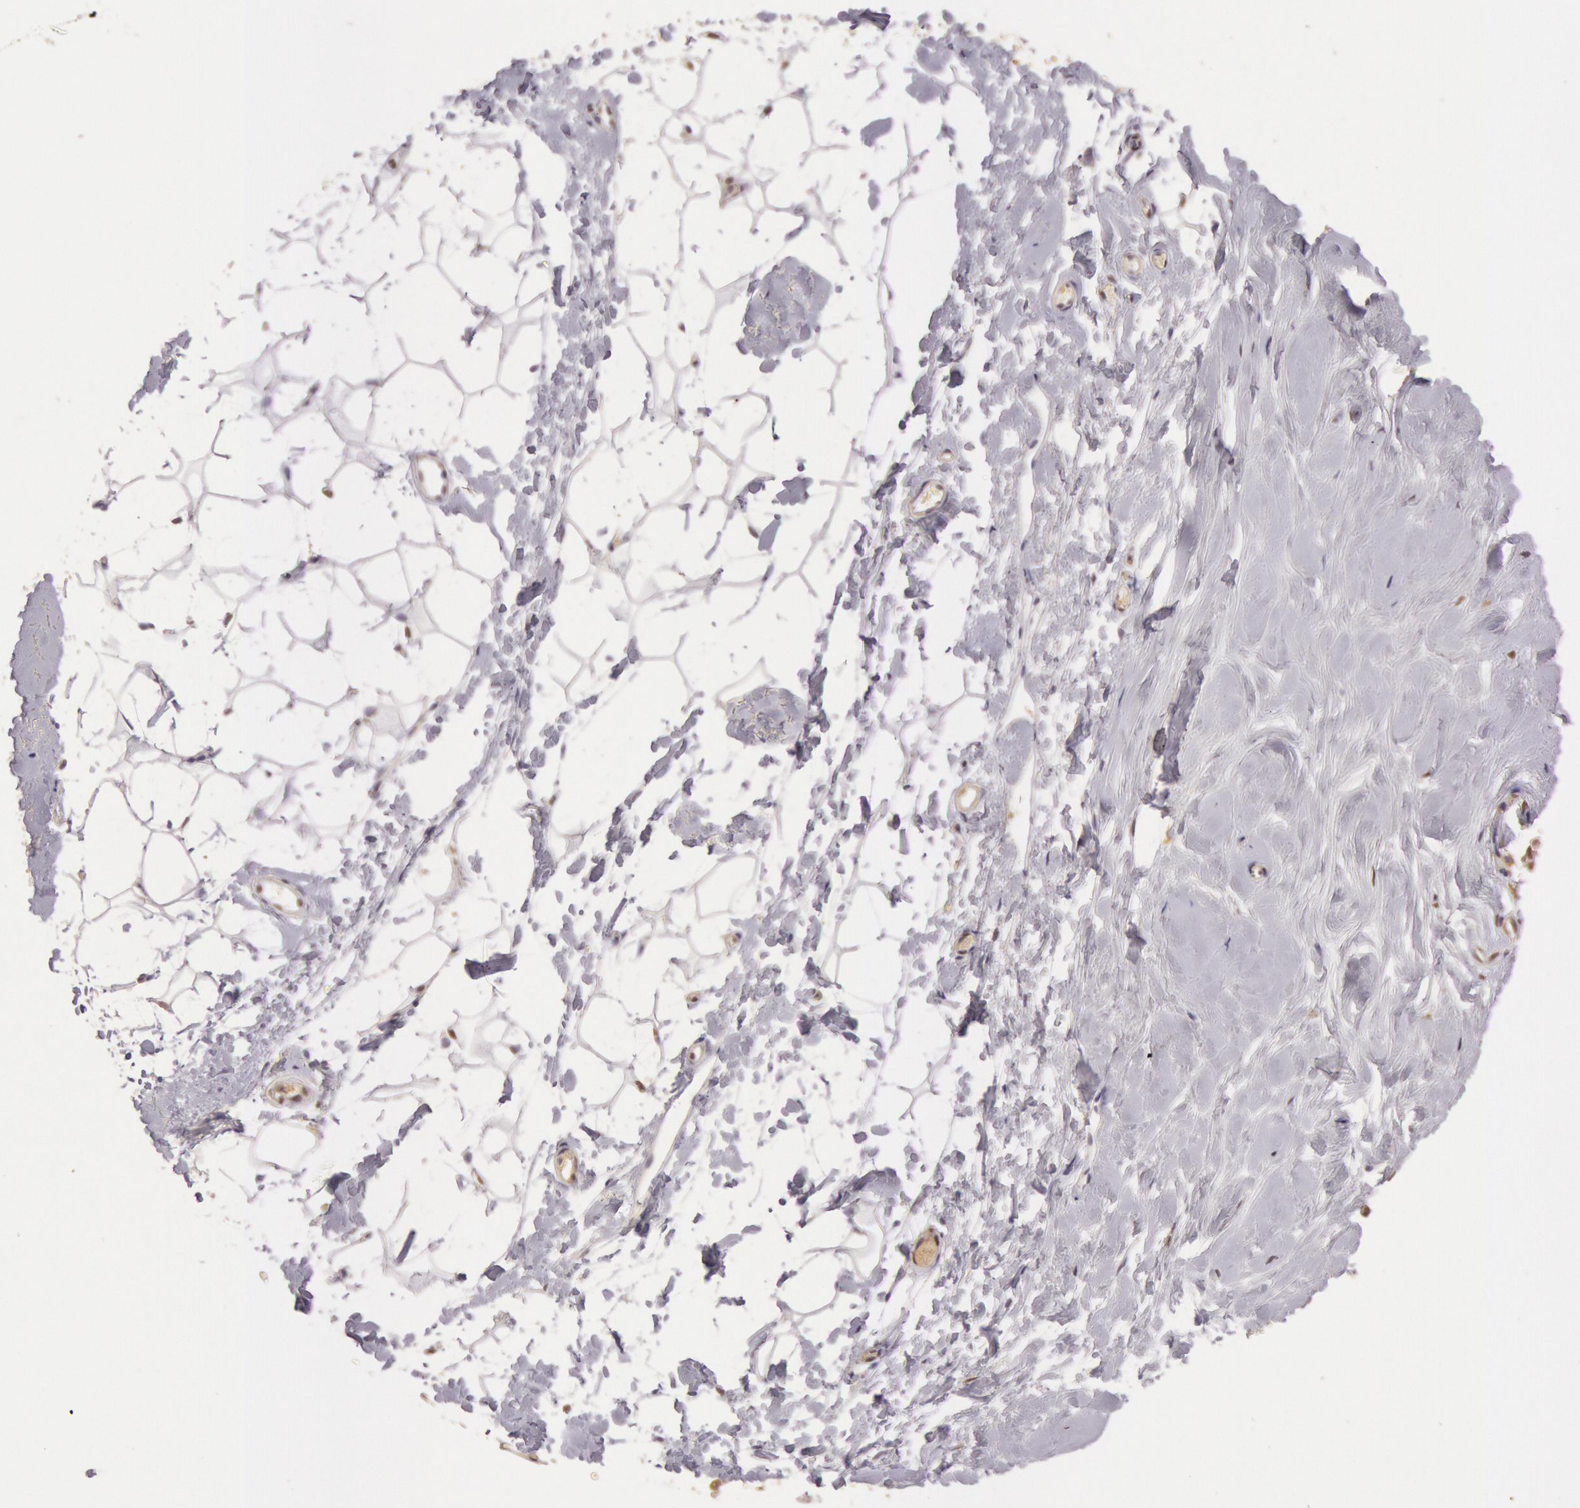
{"staining": {"intensity": "moderate", "quantity": ">75%", "location": "nuclear"}, "tissue": "adipose tissue", "cell_type": "Adipocytes", "image_type": "normal", "snomed": [{"axis": "morphology", "description": "Normal tissue, NOS"}, {"axis": "topography", "description": "Breast"}], "caption": "Immunohistochemistry (IHC) staining of unremarkable adipose tissue, which displays medium levels of moderate nuclear staining in approximately >75% of adipocytes indicating moderate nuclear protein positivity. The staining was performed using DAB (brown) for protein detection and nuclei were counterstained in hematoxylin (blue).", "gene": "SOD1", "patient": {"sex": "female", "age": 44}}